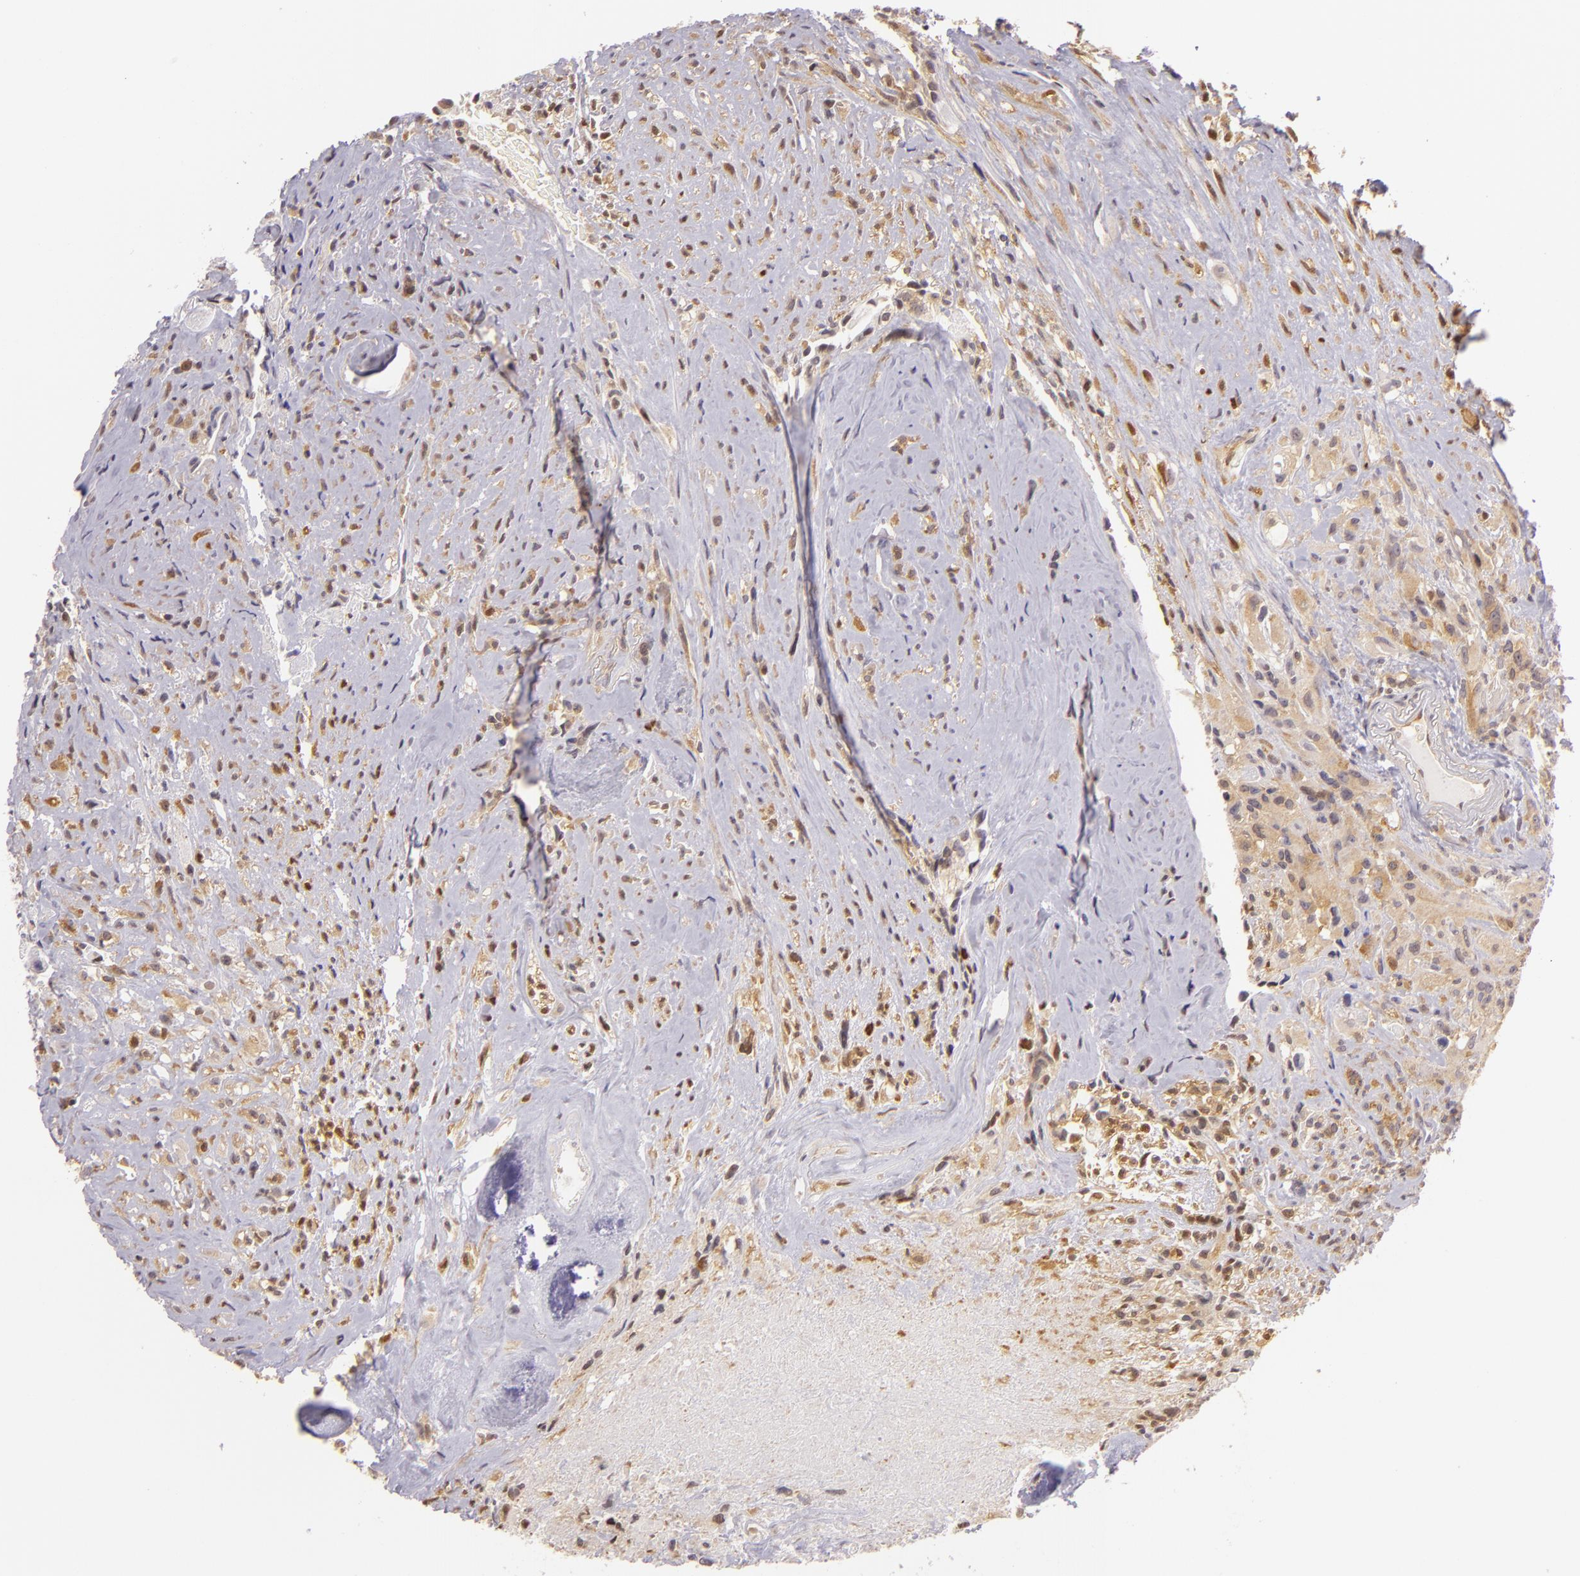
{"staining": {"intensity": "weak", "quantity": "25%-75%", "location": "cytoplasmic/membranous"}, "tissue": "glioma", "cell_type": "Tumor cells", "image_type": "cancer", "snomed": [{"axis": "morphology", "description": "Glioma, malignant, High grade"}, {"axis": "topography", "description": "Brain"}], "caption": "The histopathology image shows immunohistochemical staining of high-grade glioma (malignant). There is weak cytoplasmic/membranous expression is identified in approximately 25%-75% of tumor cells.", "gene": "IMPDH1", "patient": {"sex": "male", "age": 48}}